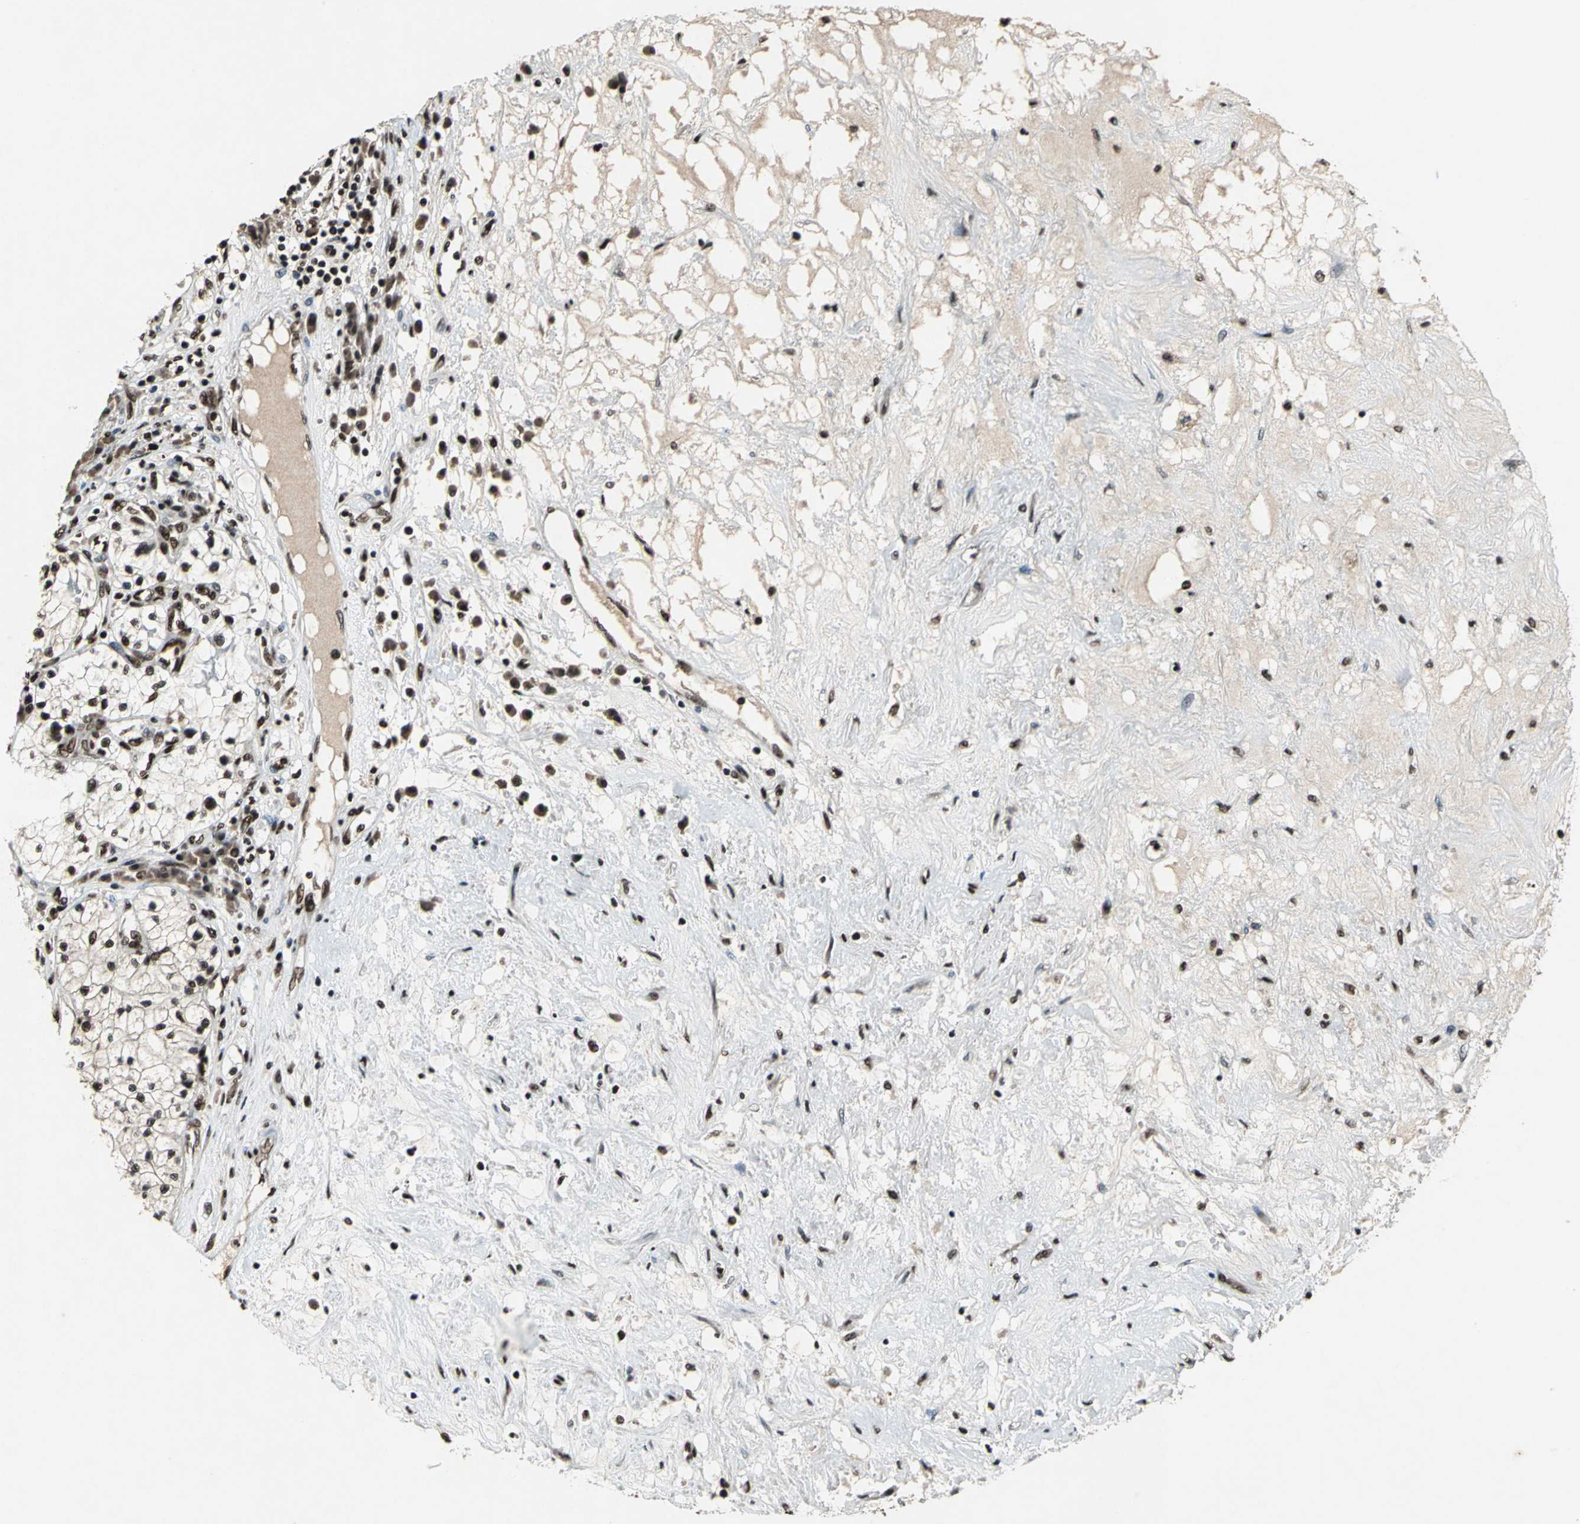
{"staining": {"intensity": "strong", "quantity": ">75%", "location": "nuclear"}, "tissue": "renal cancer", "cell_type": "Tumor cells", "image_type": "cancer", "snomed": [{"axis": "morphology", "description": "Adenocarcinoma, NOS"}, {"axis": "topography", "description": "Kidney"}], "caption": "This micrograph reveals renal adenocarcinoma stained with IHC to label a protein in brown. The nuclear of tumor cells show strong positivity for the protein. Nuclei are counter-stained blue.", "gene": "MTA2", "patient": {"sex": "male", "age": 68}}